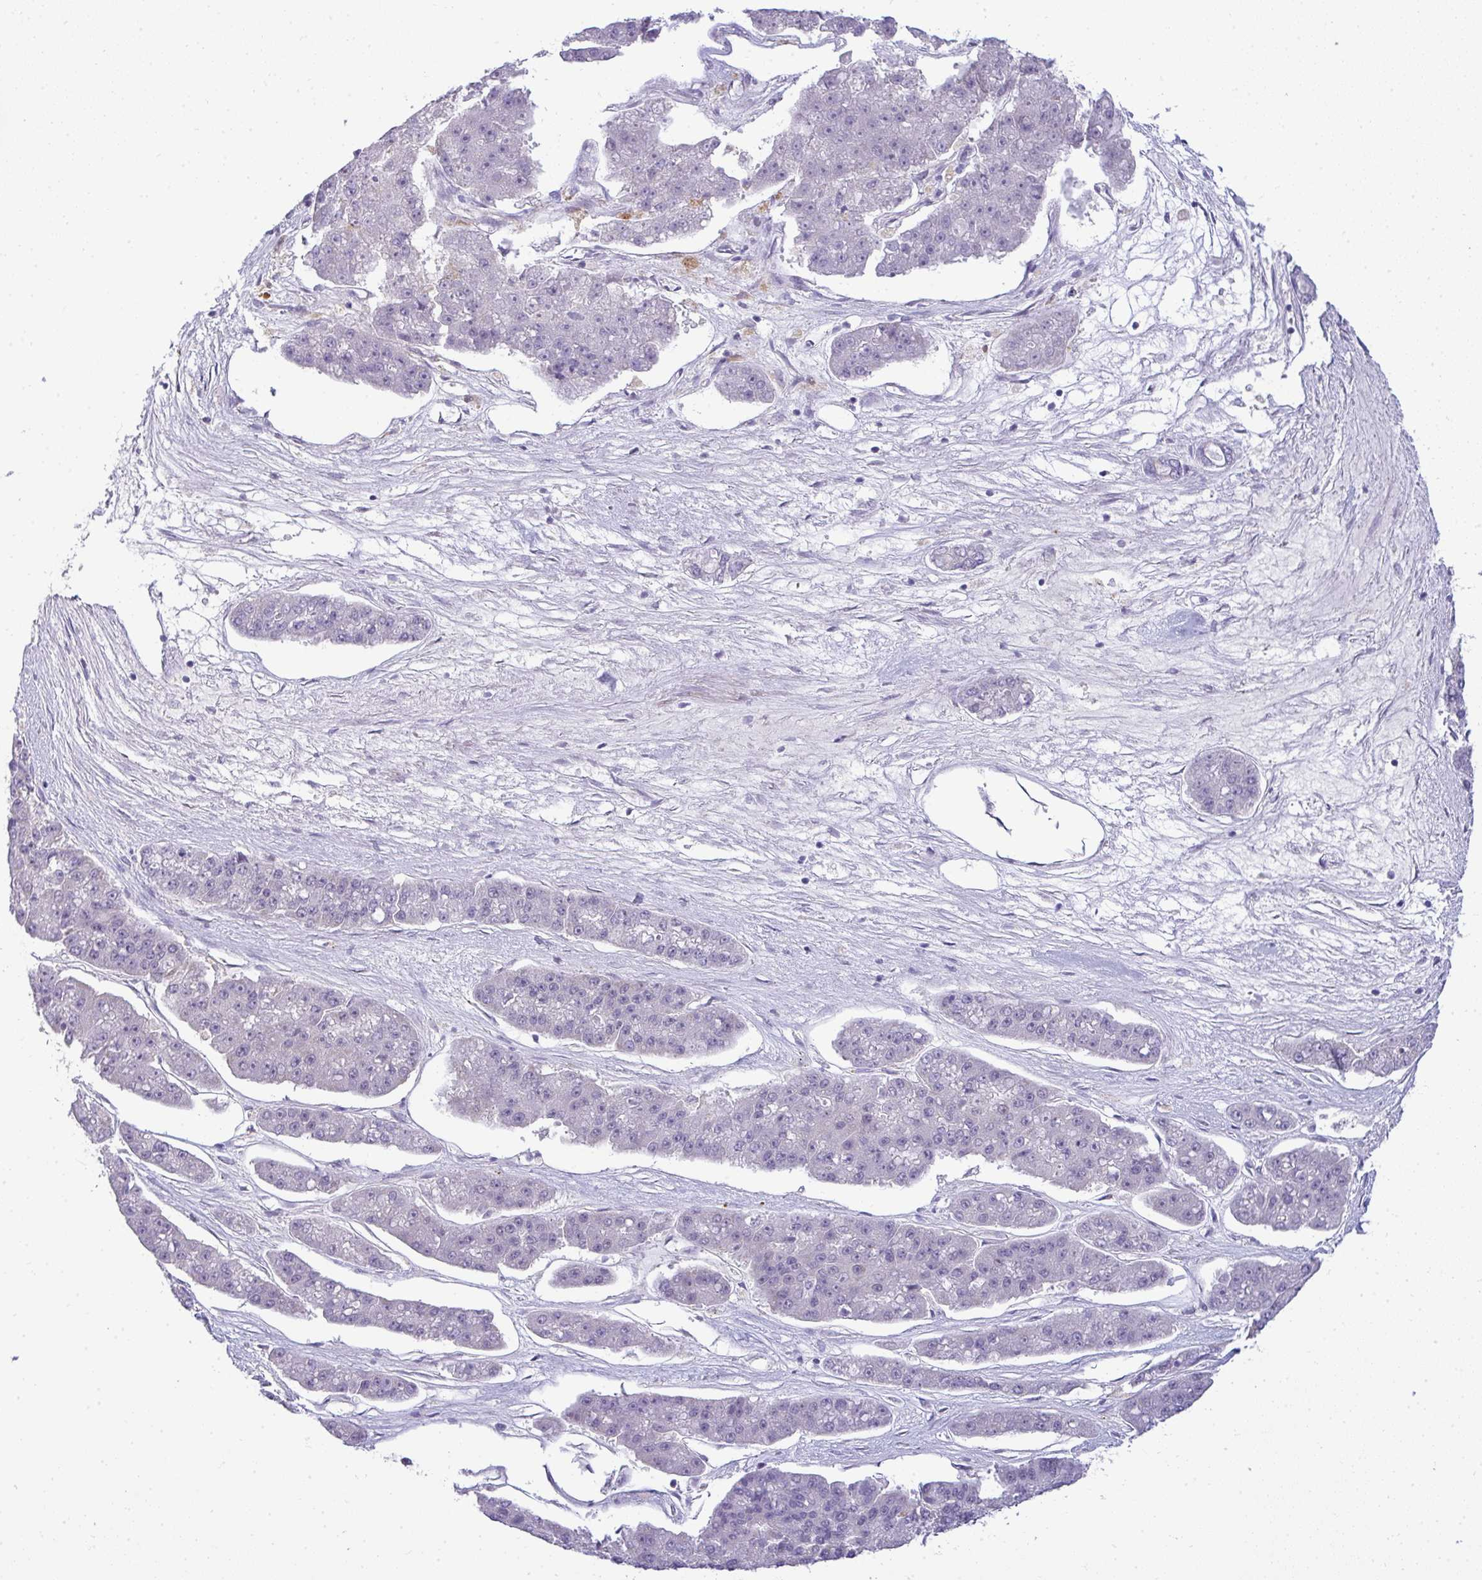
{"staining": {"intensity": "negative", "quantity": "none", "location": "none"}, "tissue": "pancreatic cancer", "cell_type": "Tumor cells", "image_type": "cancer", "snomed": [{"axis": "morphology", "description": "Adenocarcinoma, NOS"}, {"axis": "topography", "description": "Pancreas"}], "caption": "DAB immunohistochemical staining of pancreatic cancer exhibits no significant positivity in tumor cells.", "gene": "SRRM4", "patient": {"sex": "male", "age": 50}}